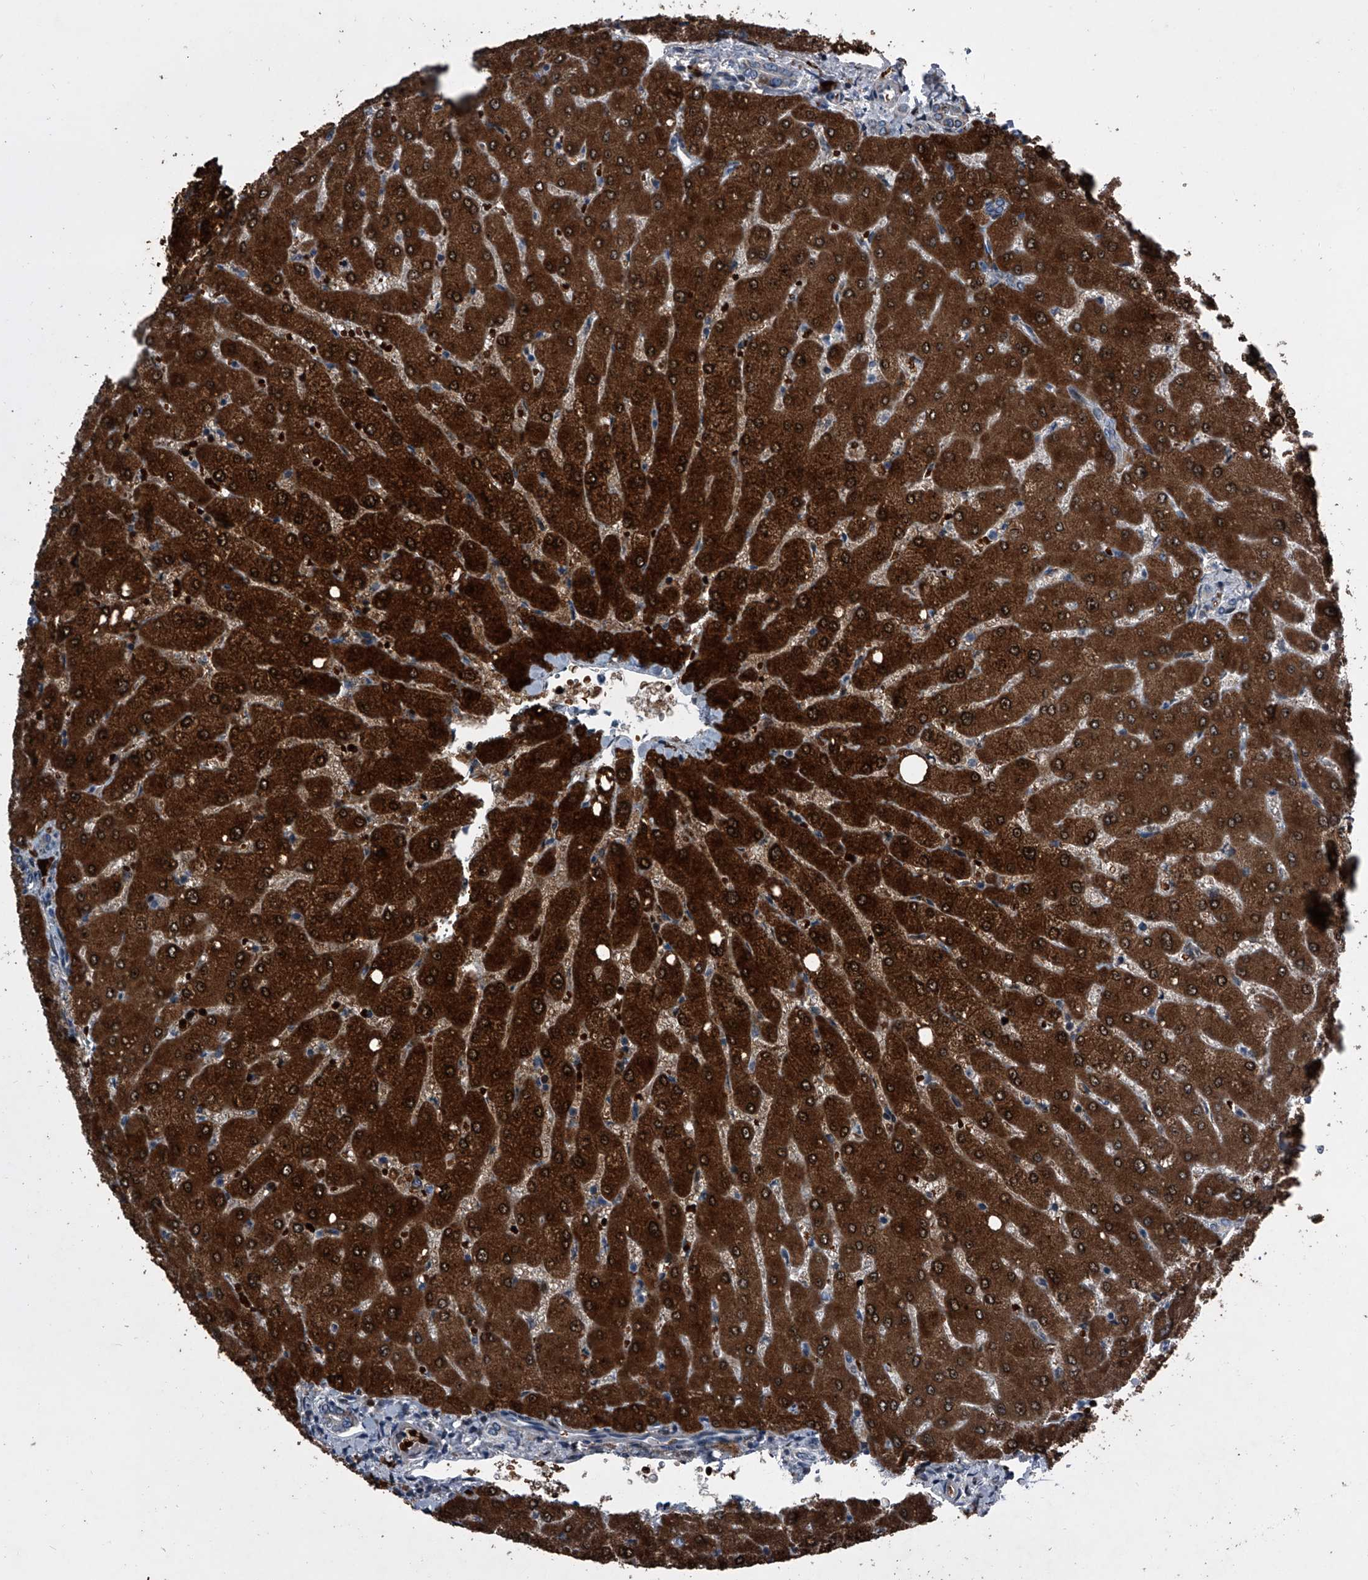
{"staining": {"intensity": "weak", "quantity": ">75%", "location": "cytoplasmic/membranous"}, "tissue": "liver", "cell_type": "Cholangiocytes", "image_type": "normal", "snomed": [{"axis": "morphology", "description": "Normal tissue, NOS"}, {"axis": "topography", "description": "Liver"}], "caption": "DAB (3,3'-diaminobenzidine) immunohistochemical staining of normal human liver reveals weak cytoplasmic/membranous protein expression in about >75% of cholangiocytes. The staining was performed using DAB, with brown indicating positive protein expression. Nuclei are stained blue with hematoxylin.", "gene": "CEP85L", "patient": {"sex": "female", "age": 54}}